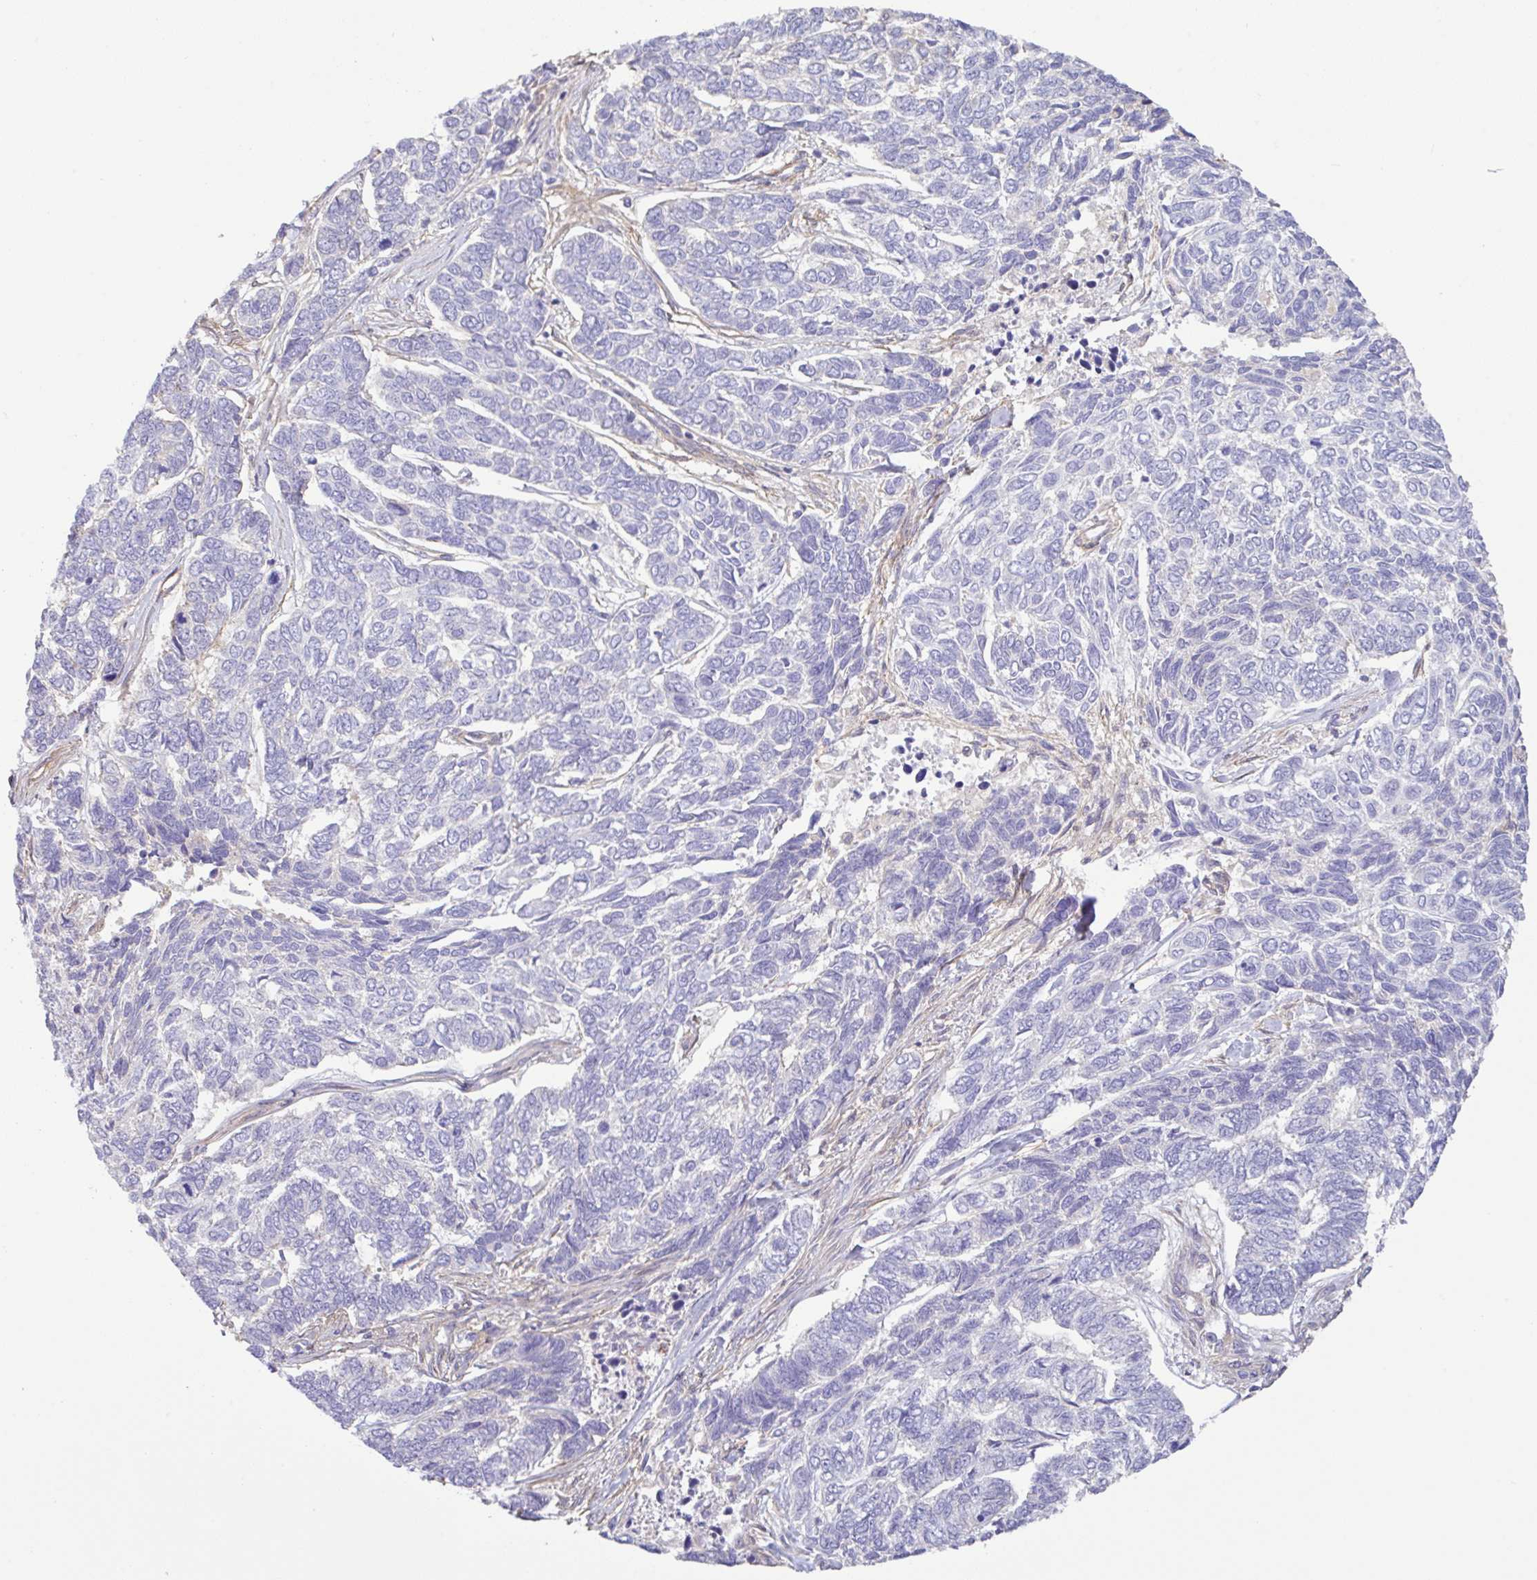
{"staining": {"intensity": "negative", "quantity": "none", "location": "none"}, "tissue": "skin cancer", "cell_type": "Tumor cells", "image_type": "cancer", "snomed": [{"axis": "morphology", "description": "Basal cell carcinoma"}, {"axis": "topography", "description": "Skin"}], "caption": "This is an immunohistochemistry image of human basal cell carcinoma (skin). There is no positivity in tumor cells.", "gene": "PLCD4", "patient": {"sex": "female", "age": 65}}